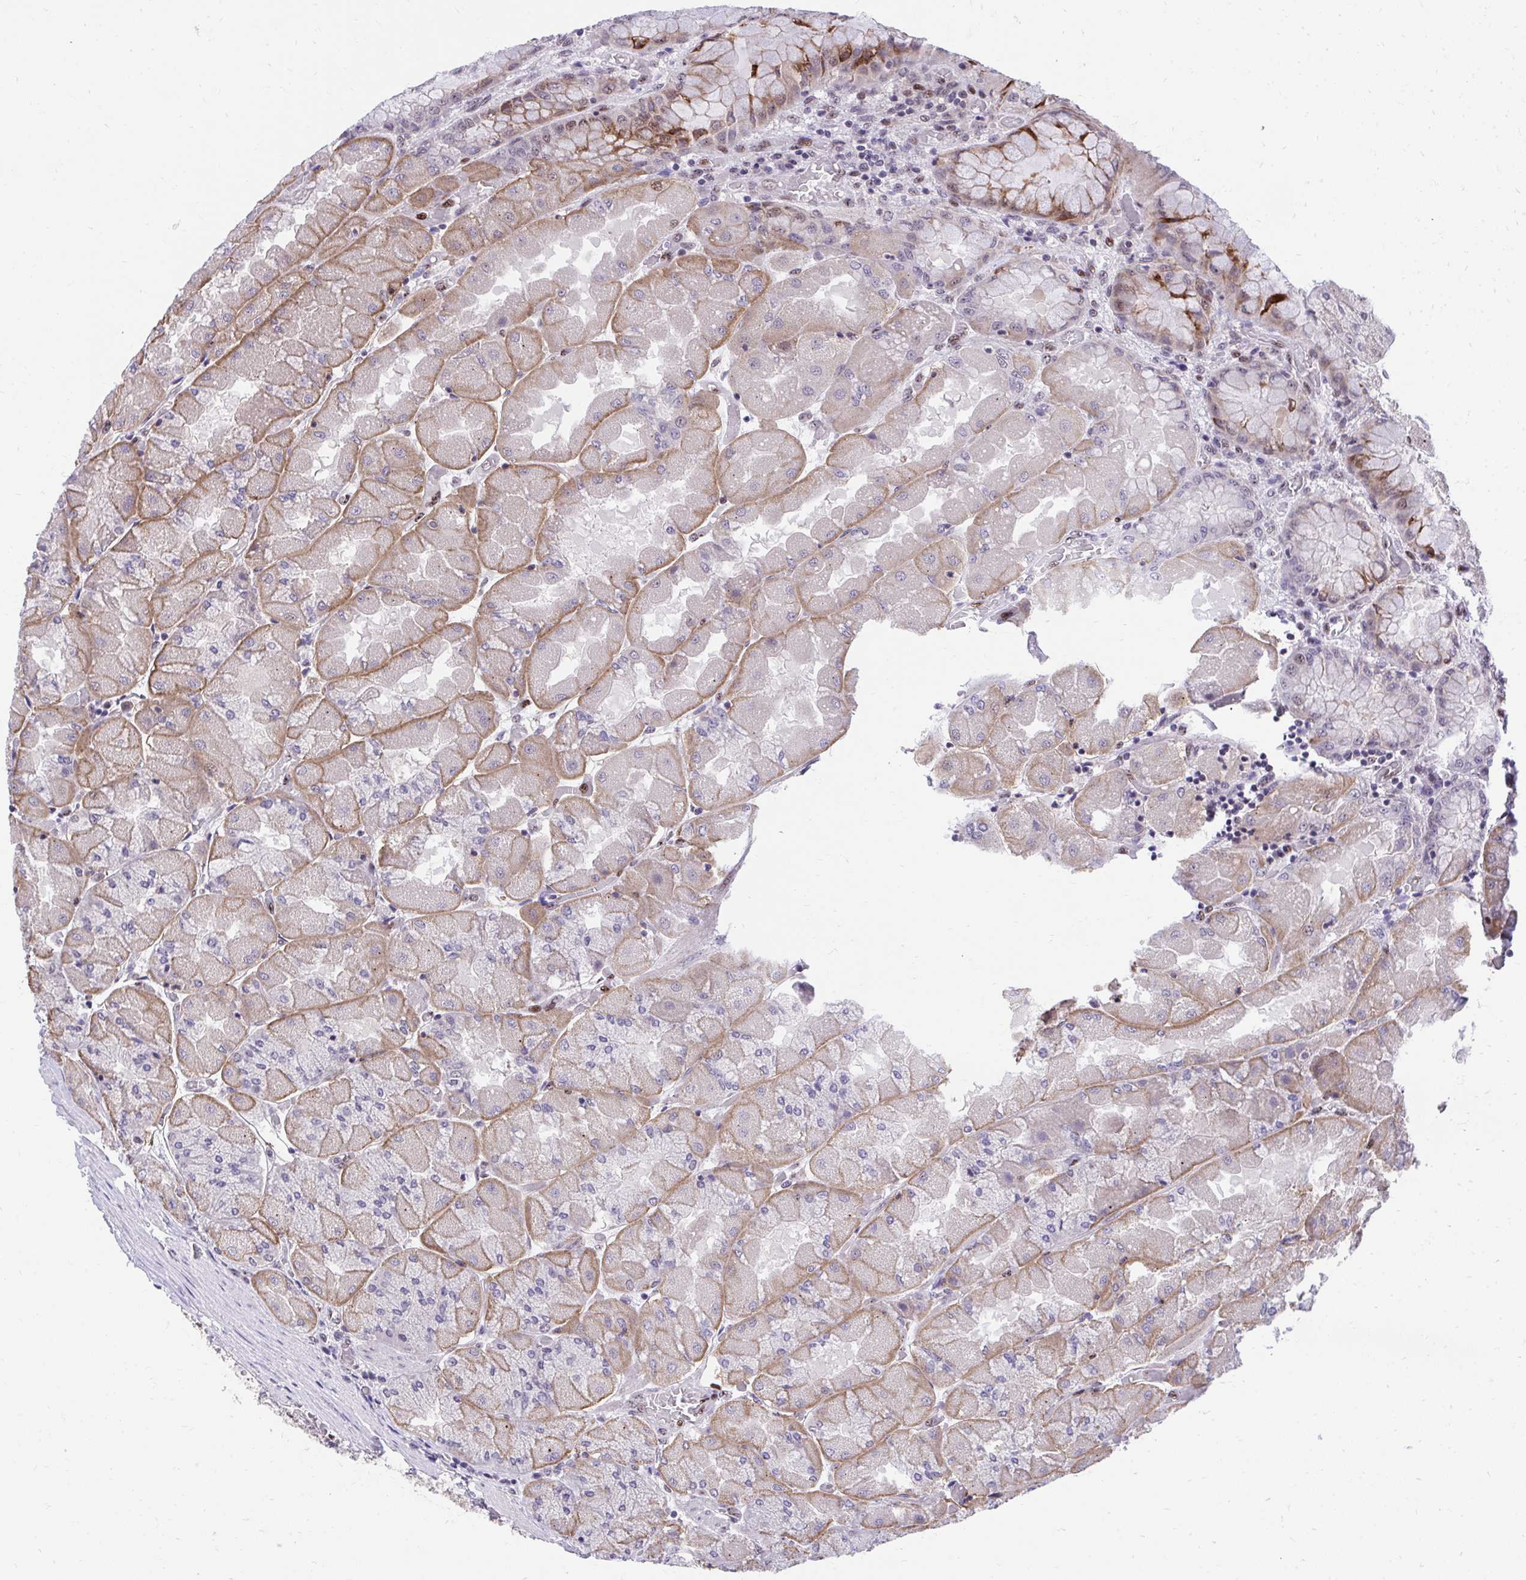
{"staining": {"intensity": "moderate", "quantity": "25%-75%", "location": "cytoplasmic/membranous,nuclear"}, "tissue": "stomach", "cell_type": "Glandular cells", "image_type": "normal", "snomed": [{"axis": "morphology", "description": "Normal tissue, NOS"}, {"axis": "topography", "description": "Stomach"}], "caption": "Moderate cytoplasmic/membranous,nuclear expression for a protein is appreciated in approximately 25%-75% of glandular cells of normal stomach using immunohistochemistry (IHC).", "gene": "HOXA4", "patient": {"sex": "female", "age": 61}}